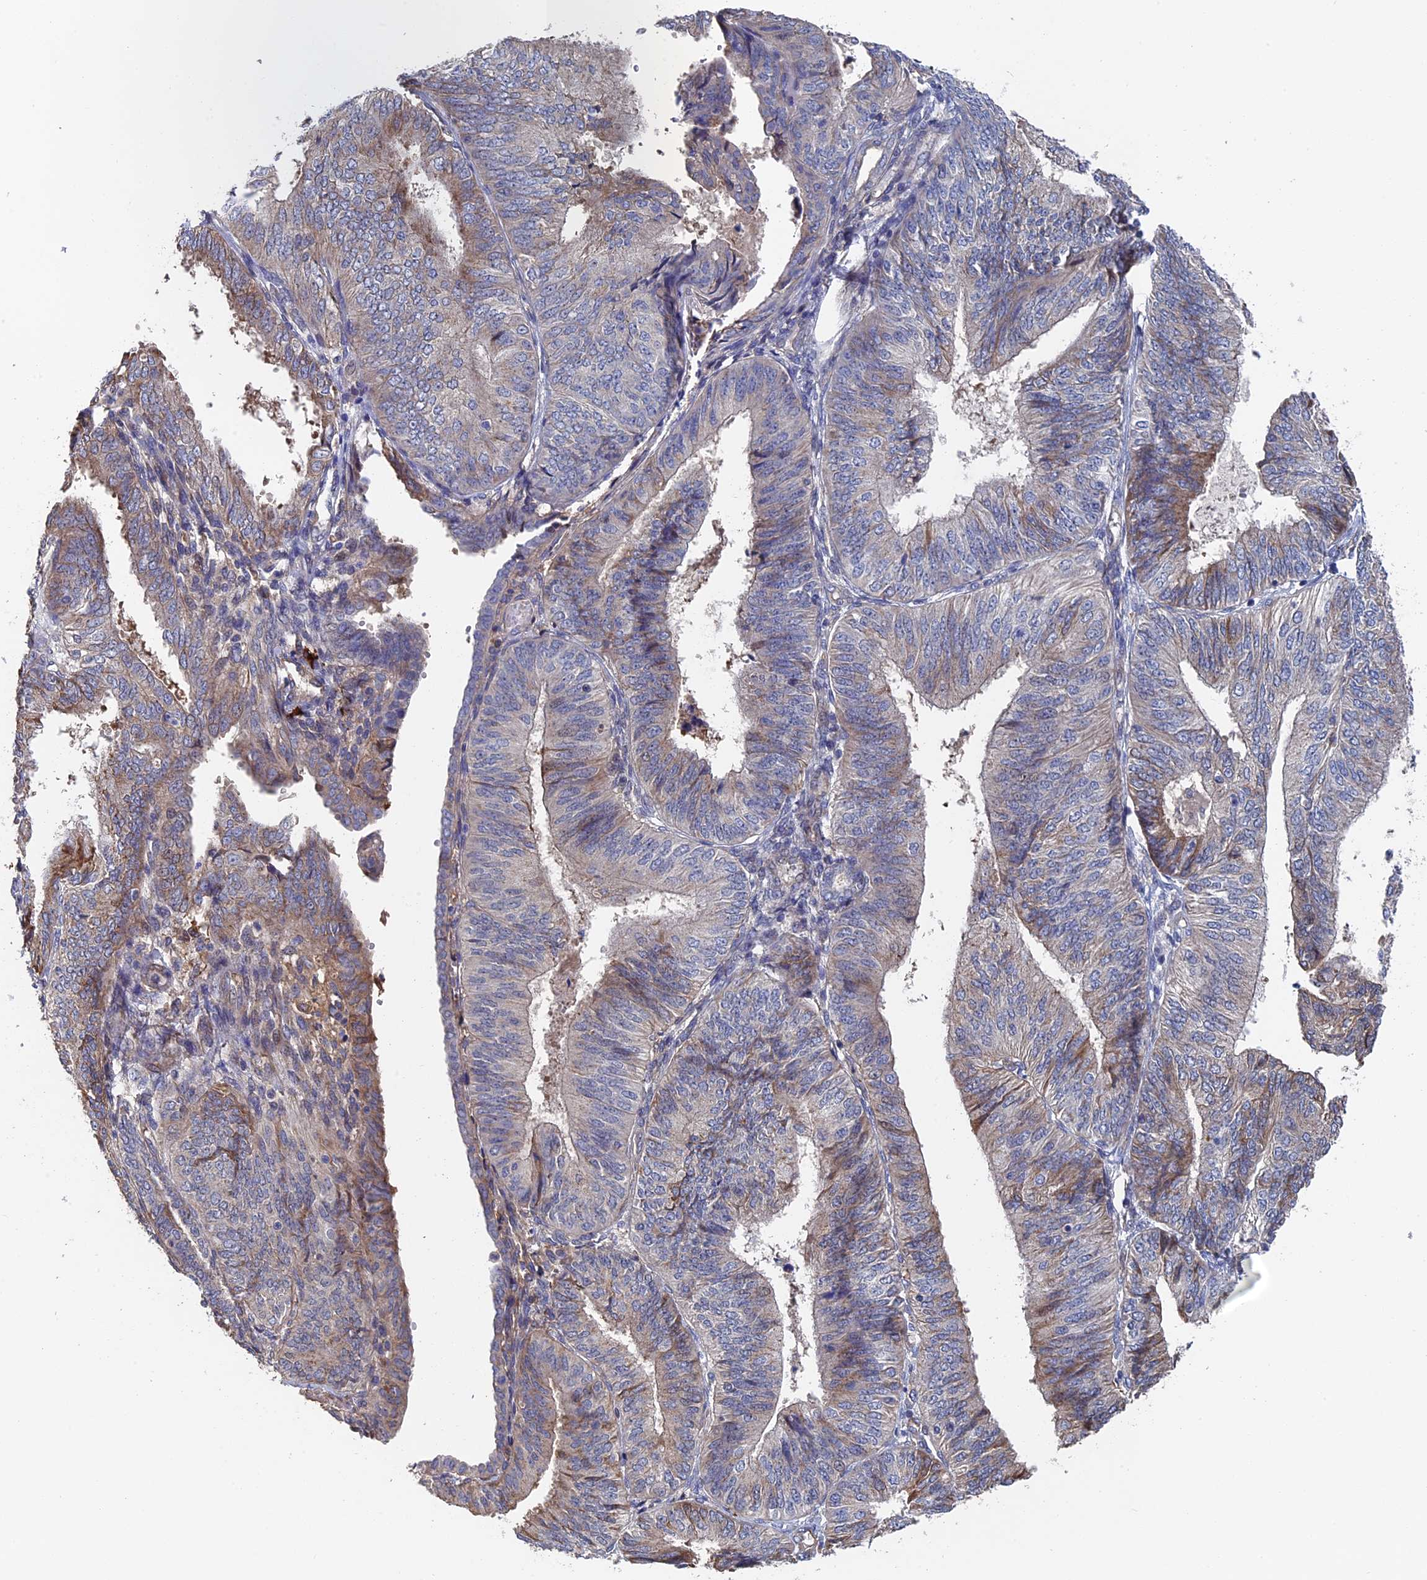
{"staining": {"intensity": "weak", "quantity": "<25%", "location": "cytoplasmic/membranous"}, "tissue": "endometrial cancer", "cell_type": "Tumor cells", "image_type": "cancer", "snomed": [{"axis": "morphology", "description": "Adenocarcinoma, NOS"}, {"axis": "topography", "description": "Endometrium"}], "caption": "This is an IHC histopathology image of adenocarcinoma (endometrial). There is no expression in tumor cells.", "gene": "RPUSD1", "patient": {"sex": "female", "age": 58}}